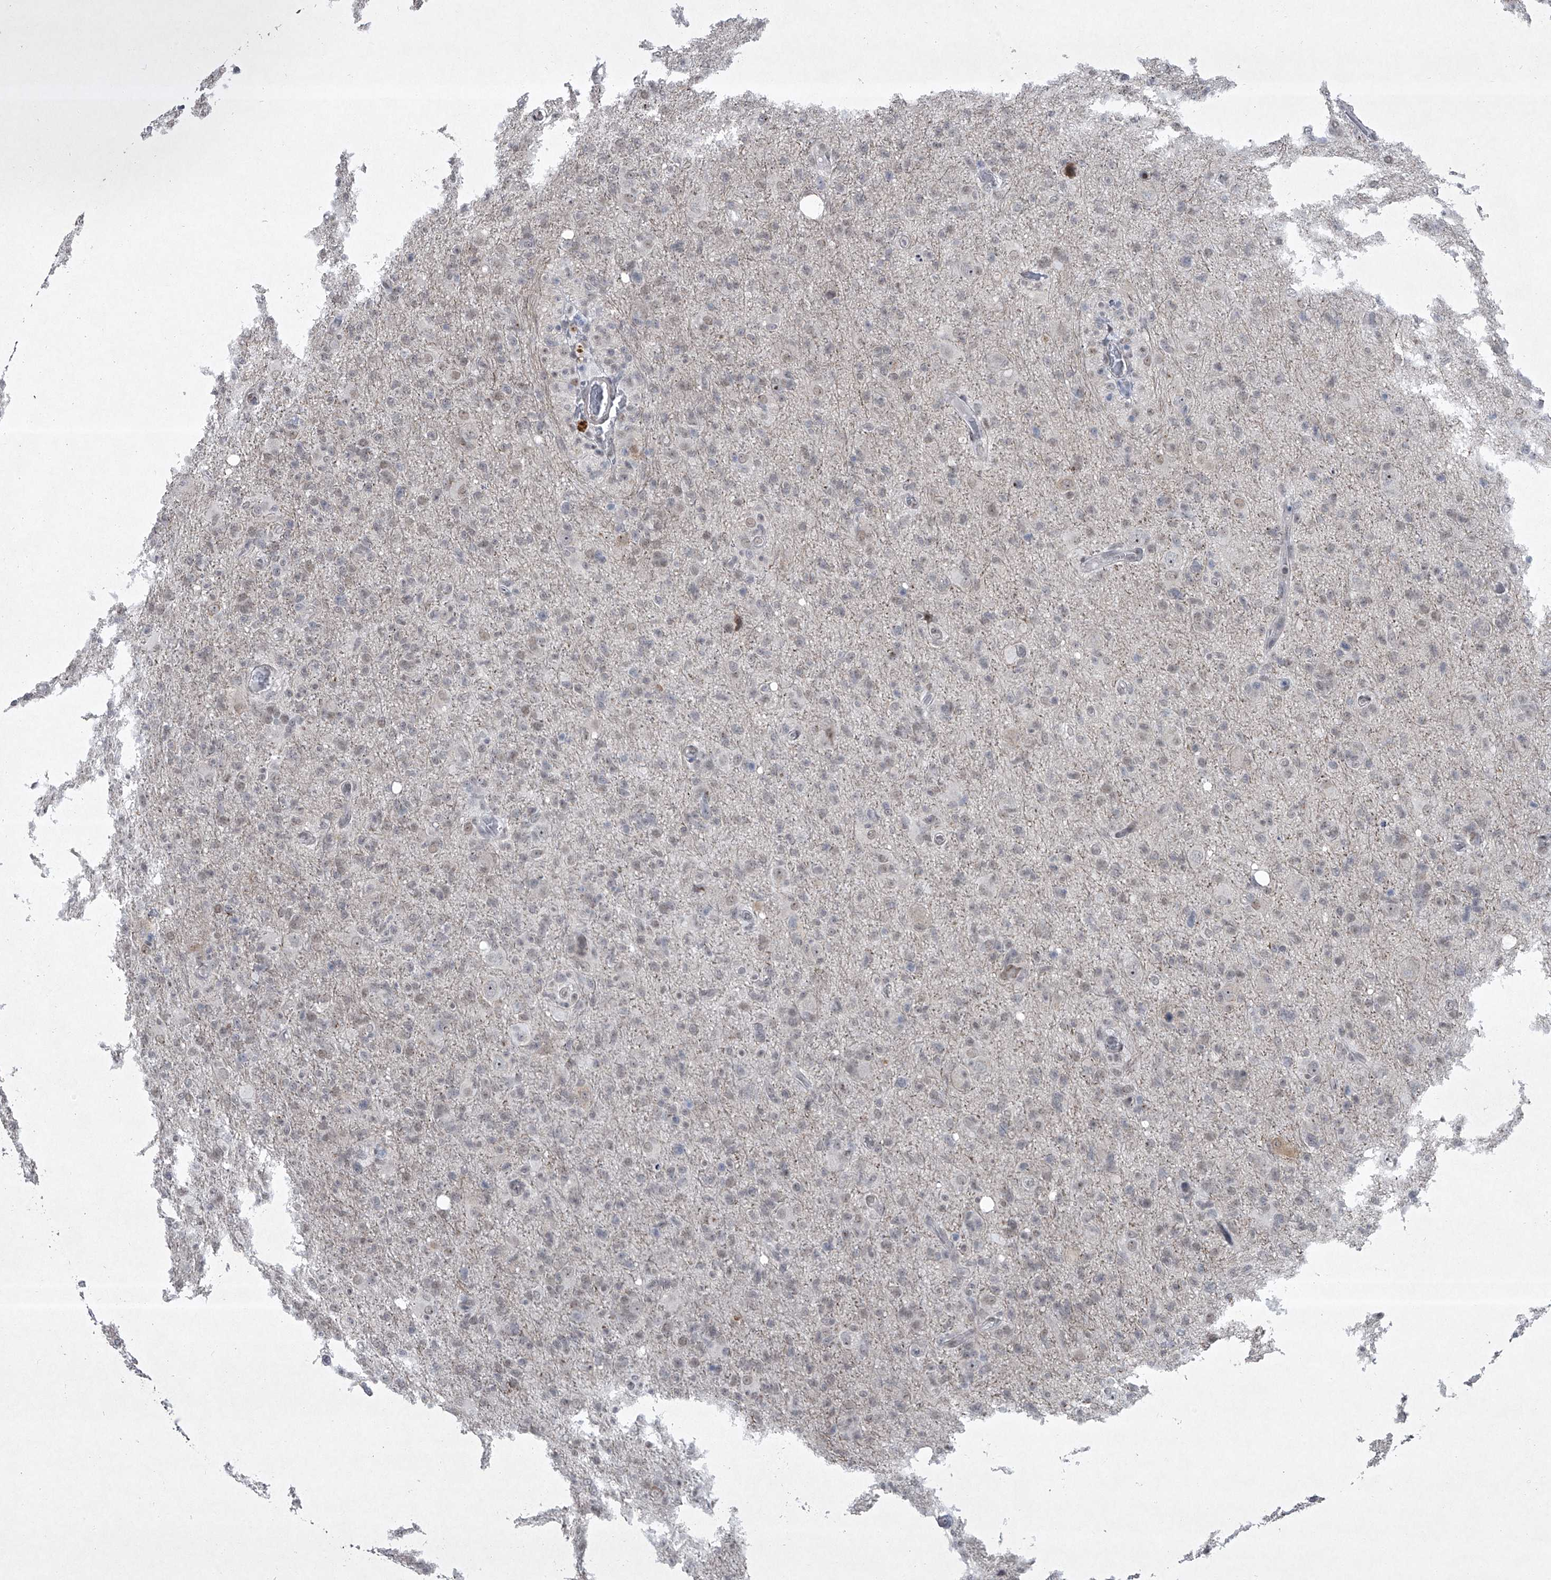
{"staining": {"intensity": "negative", "quantity": "none", "location": "none"}, "tissue": "glioma", "cell_type": "Tumor cells", "image_type": "cancer", "snomed": [{"axis": "morphology", "description": "Glioma, malignant, High grade"}, {"axis": "topography", "description": "Brain"}], "caption": "The image demonstrates no significant staining in tumor cells of glioma.", "gene": "MLLT1", "patient": {"sex": "female", "age": 57}}